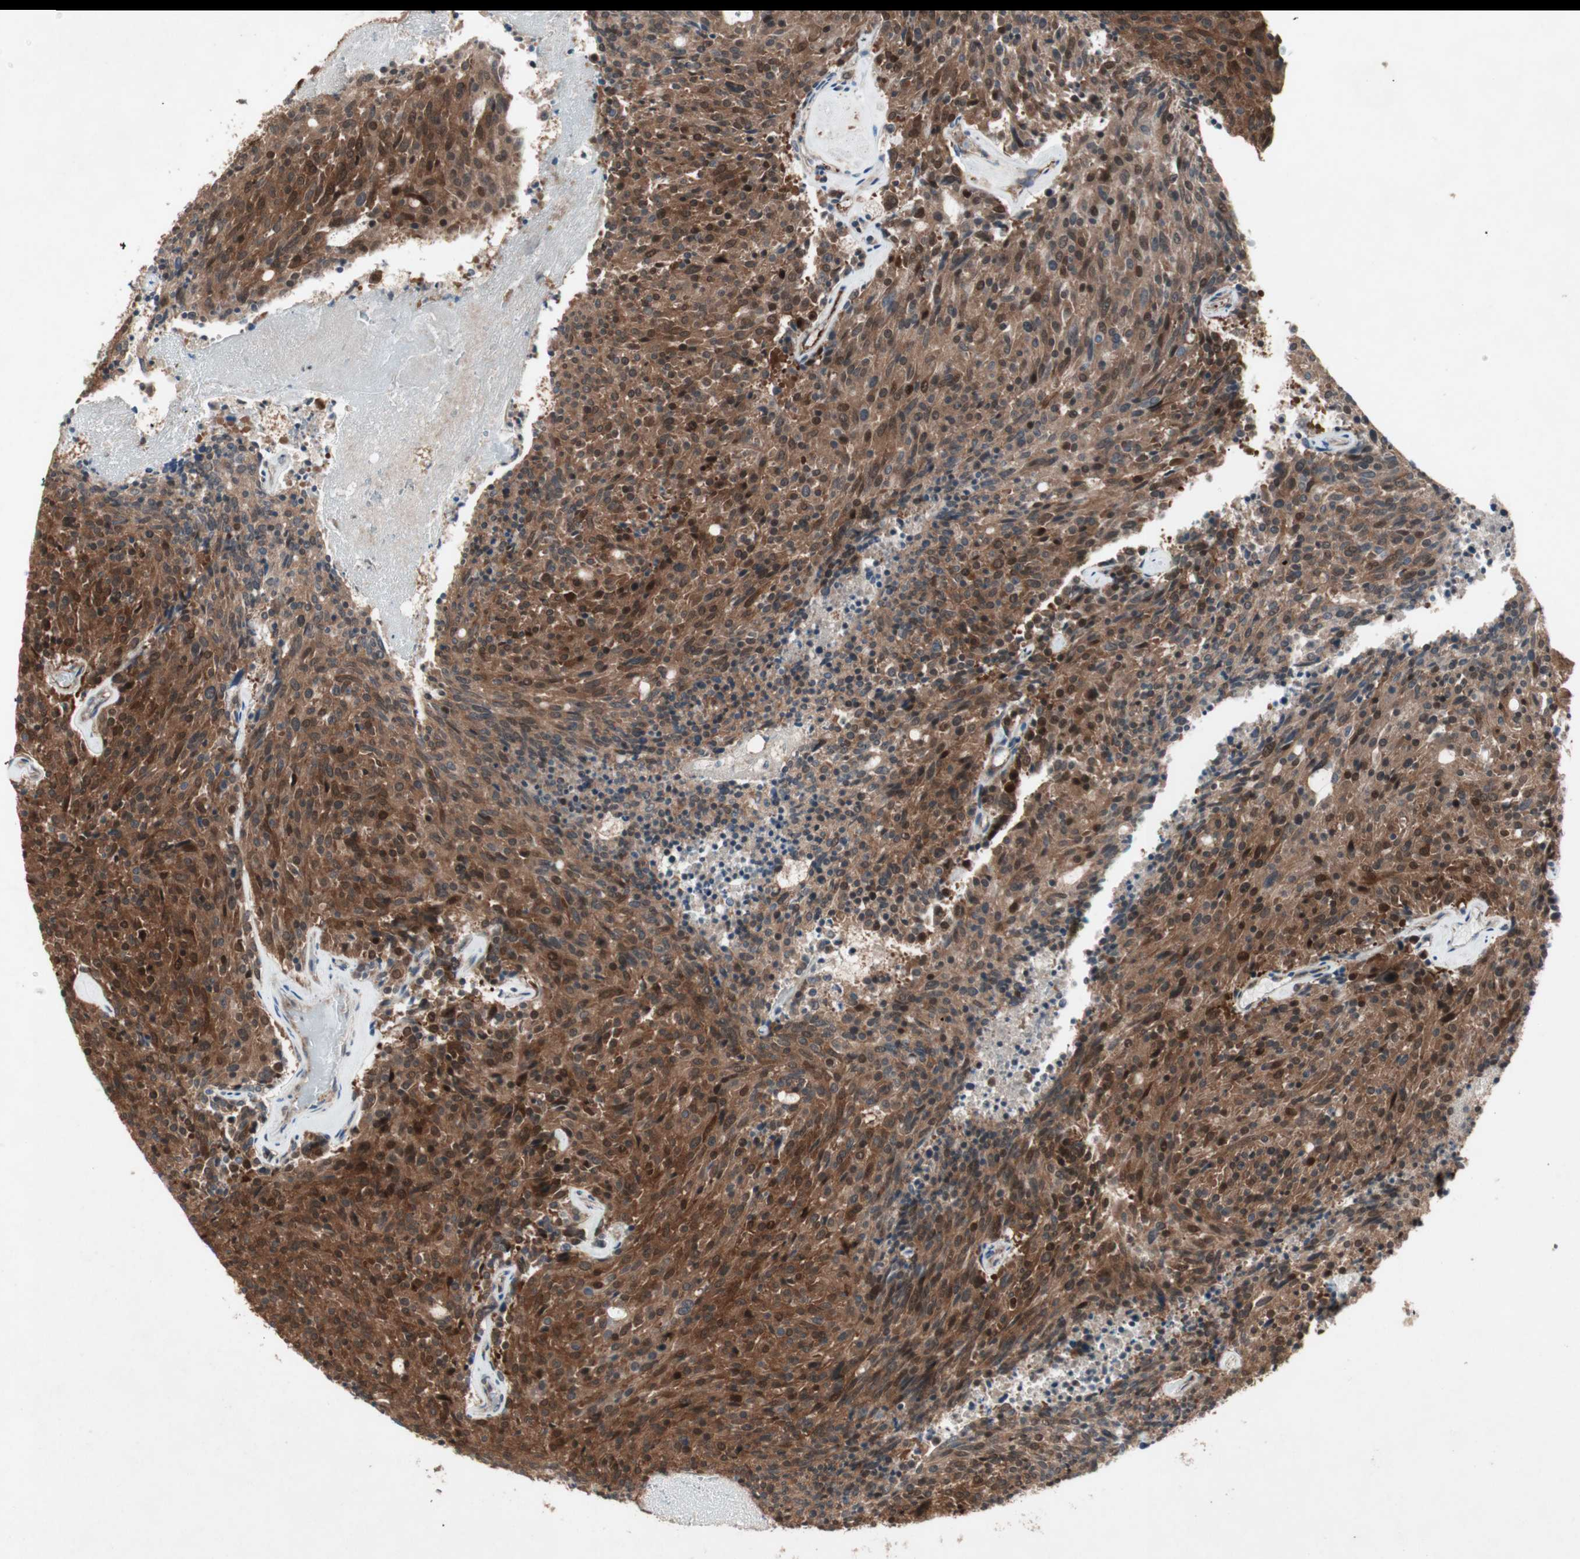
{"staining": {"intensity": "strong", "quantity": ">75%", "location": "cytoplasmic/membranous"}, "tissue": "carcinoid", "cell_type": "Tumor cells", "image_type": "cancer", "snomed": [{"axis": "morphology", "description": "Carcinoid, malignant, NOS"}, {"axis": "topography", "description": "Pancreas"}], "caption": "A histopathology image of carcinoid stained for a protein displays strong cytoplasmic/membranous brown staining in tumor cells.", "gene": "SDSL", "patient": {"sex": "female", "age": 54}}